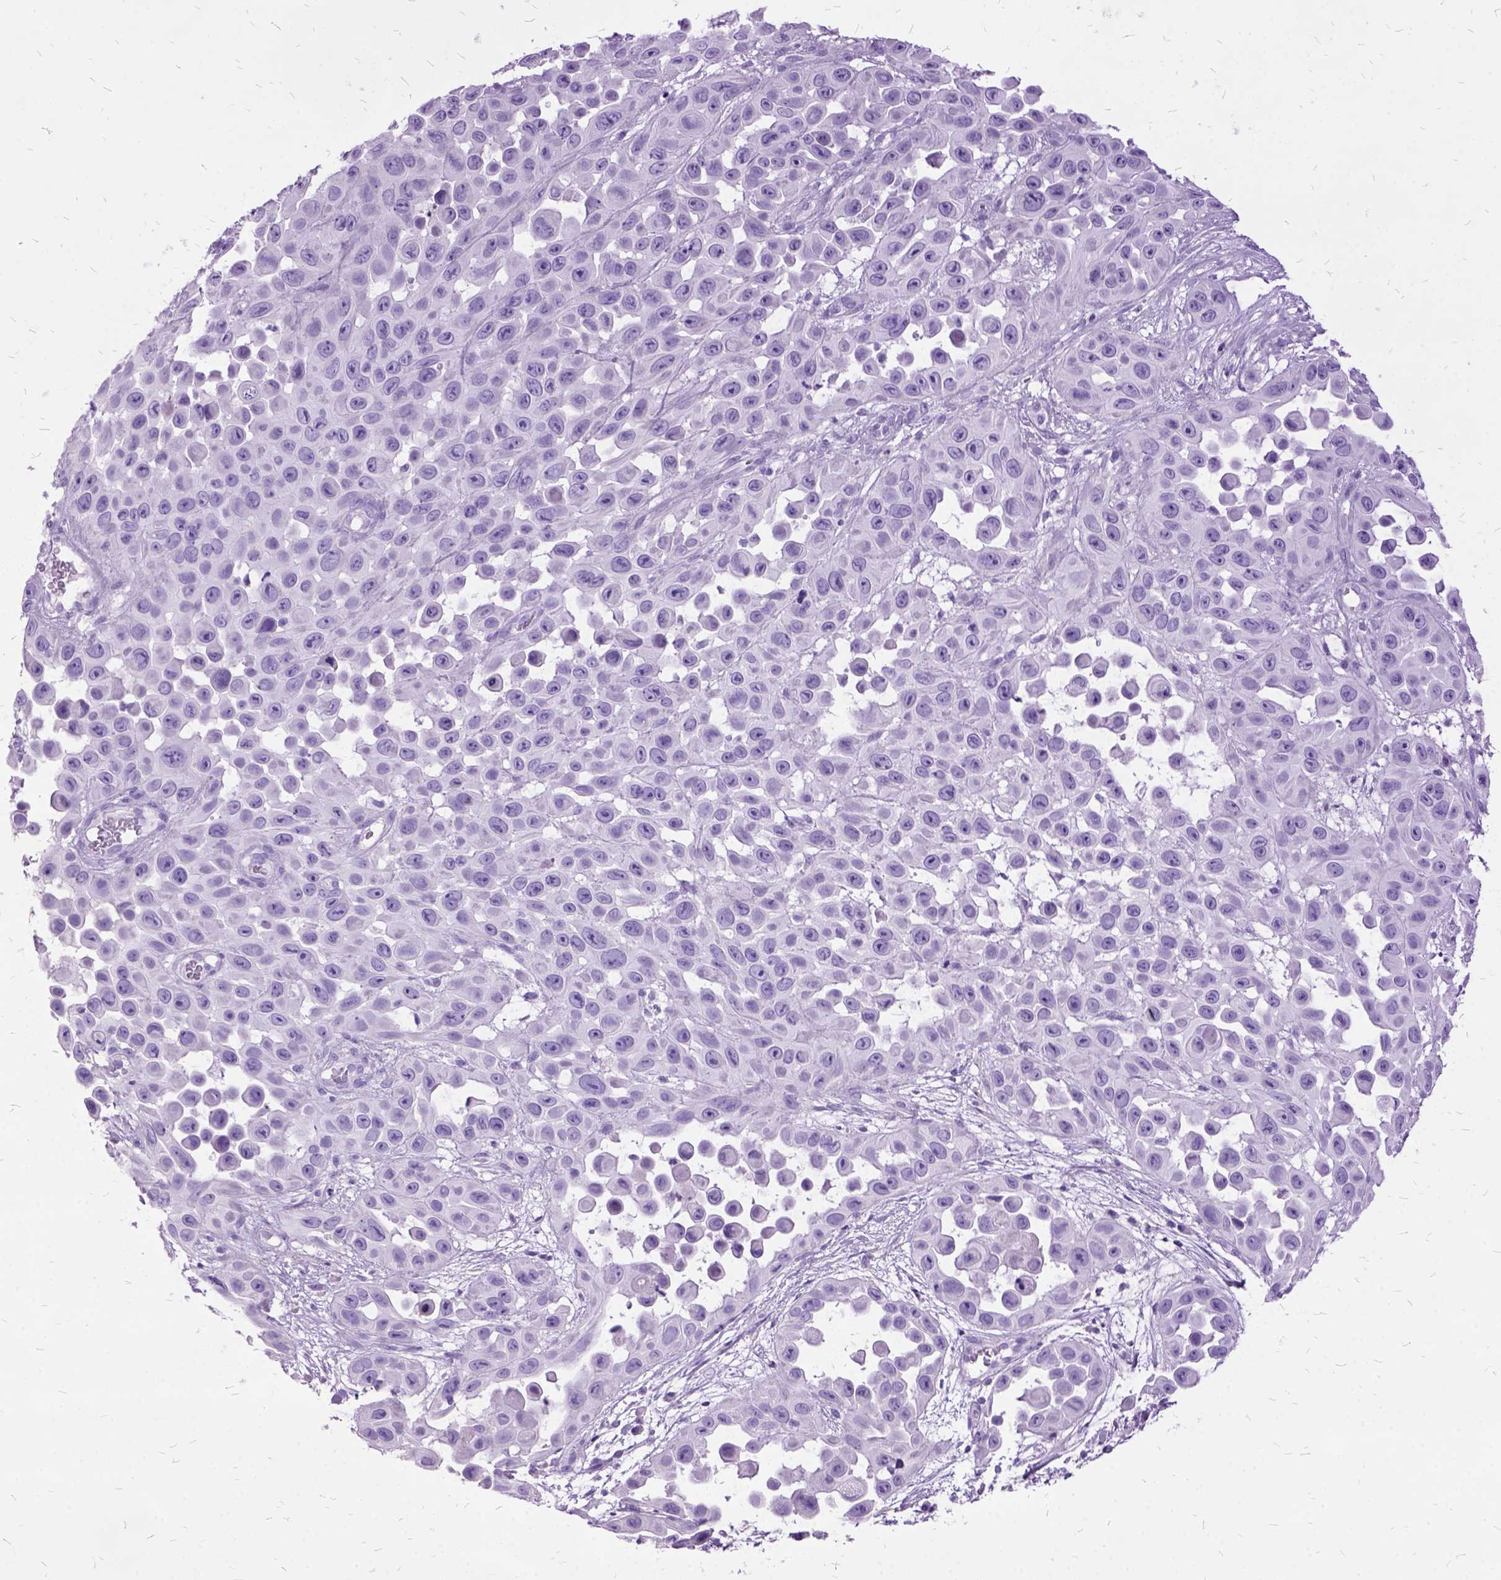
{"staining": {"intensity": "negative", "quantity": "none", "location": "none"}, "tissue": "skin cancer", "cell_type": "Tumor cells", "image_type": "cancer", "snomed": [{"axis": "morphology", "description": "Squamous cell carcinoma, NOS"}, {"axis": "topography", "description": "Skin"}], "caption": "Skin squamous cell carcinoma was stained to show a protein in brown. There is no significant expression in tumor cells. (DAB IHC visualized using brightfield microscopy, high magnification).", "gene": "MME", "patient": {"sex": "male", "age": 81}}